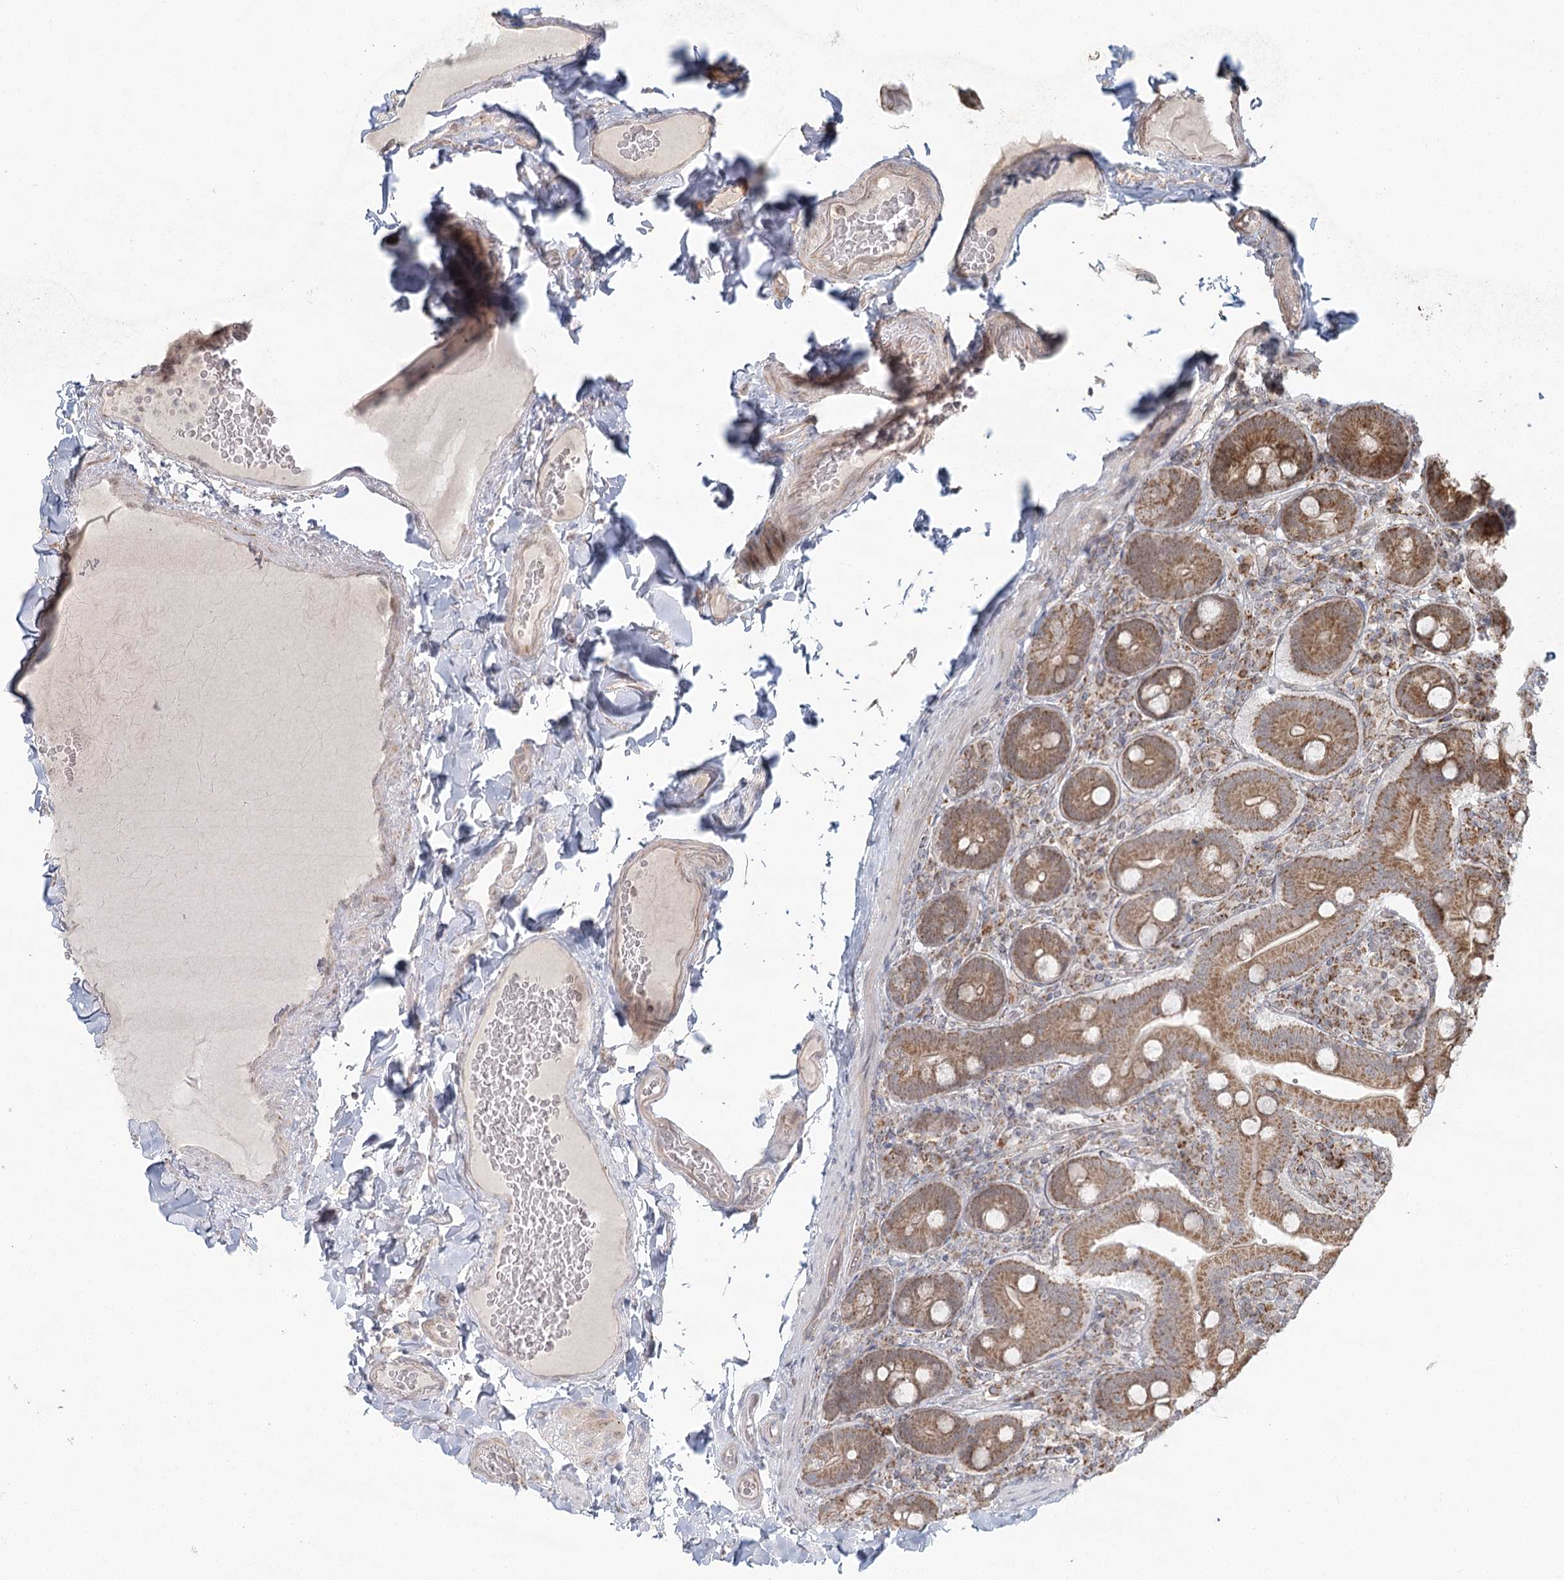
{"staining": {"intensity": "moderate", "quantity": ">75%", "location": "cytoplasmic/membranous"}, "tissue": "duodenum", "cell_type": "Glandular cells", "image_type": "normal", "snomed": [{"axis": "morphology", "description": "Normal tissue, NOS"}, {"axis": "topography", "description": "Duodenum"}], "caption": "DAB (3,3'-diaminobenzidine) immunohistochemical staining of unremarkable human duodenum exhibits moderate cytoplasmic/membranous protein expression in about >75% of glandular cells.", "gene": "LACTB", "patient": {"sex": "female", "age": 62}}